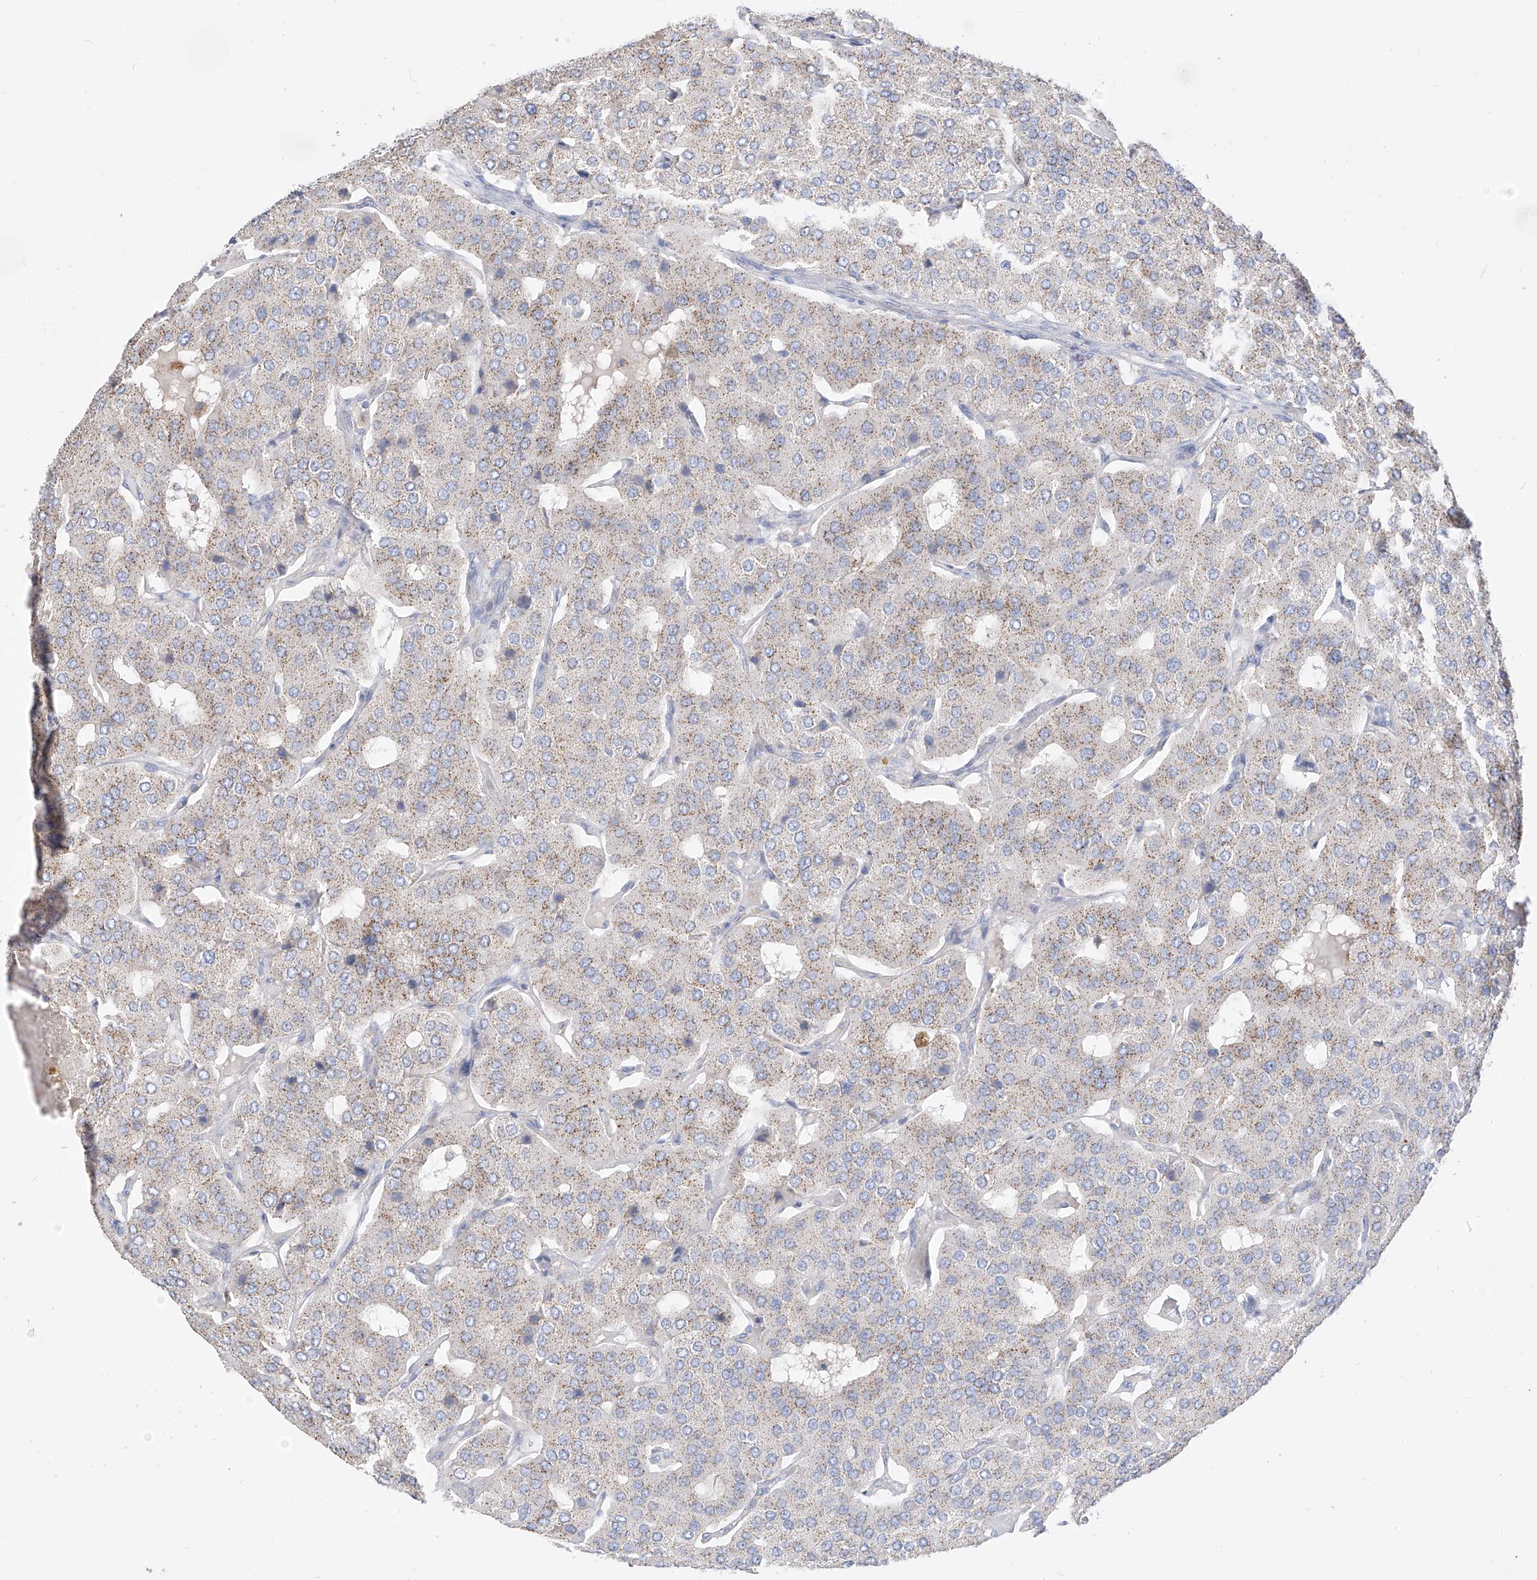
{"staining": {"intensity": "moderate", "quantity": ">75%", "location": "cytoplasmic/membranous"}, "tissue": "parathyroid gland", "cell_type": "Glandular cells", "image_type": "normal", "snomed": [{"axis": "morphology", "description": "Normal tissue, NOS"}, {"axis": "morphology", "description": "Adenoma, NOS"}, {"axis": "topography", "description": "Parathyroid gland"}], "caption": "A photomicrograph showing moderate cytoplasmic/membranous positivity in about >75% of glandular cells in unremarkable parathyroid gland, as visualized by brown immunohistochemical staining.", "gene": "RASA2", "patient": {"sex": "female", "age": 86}}